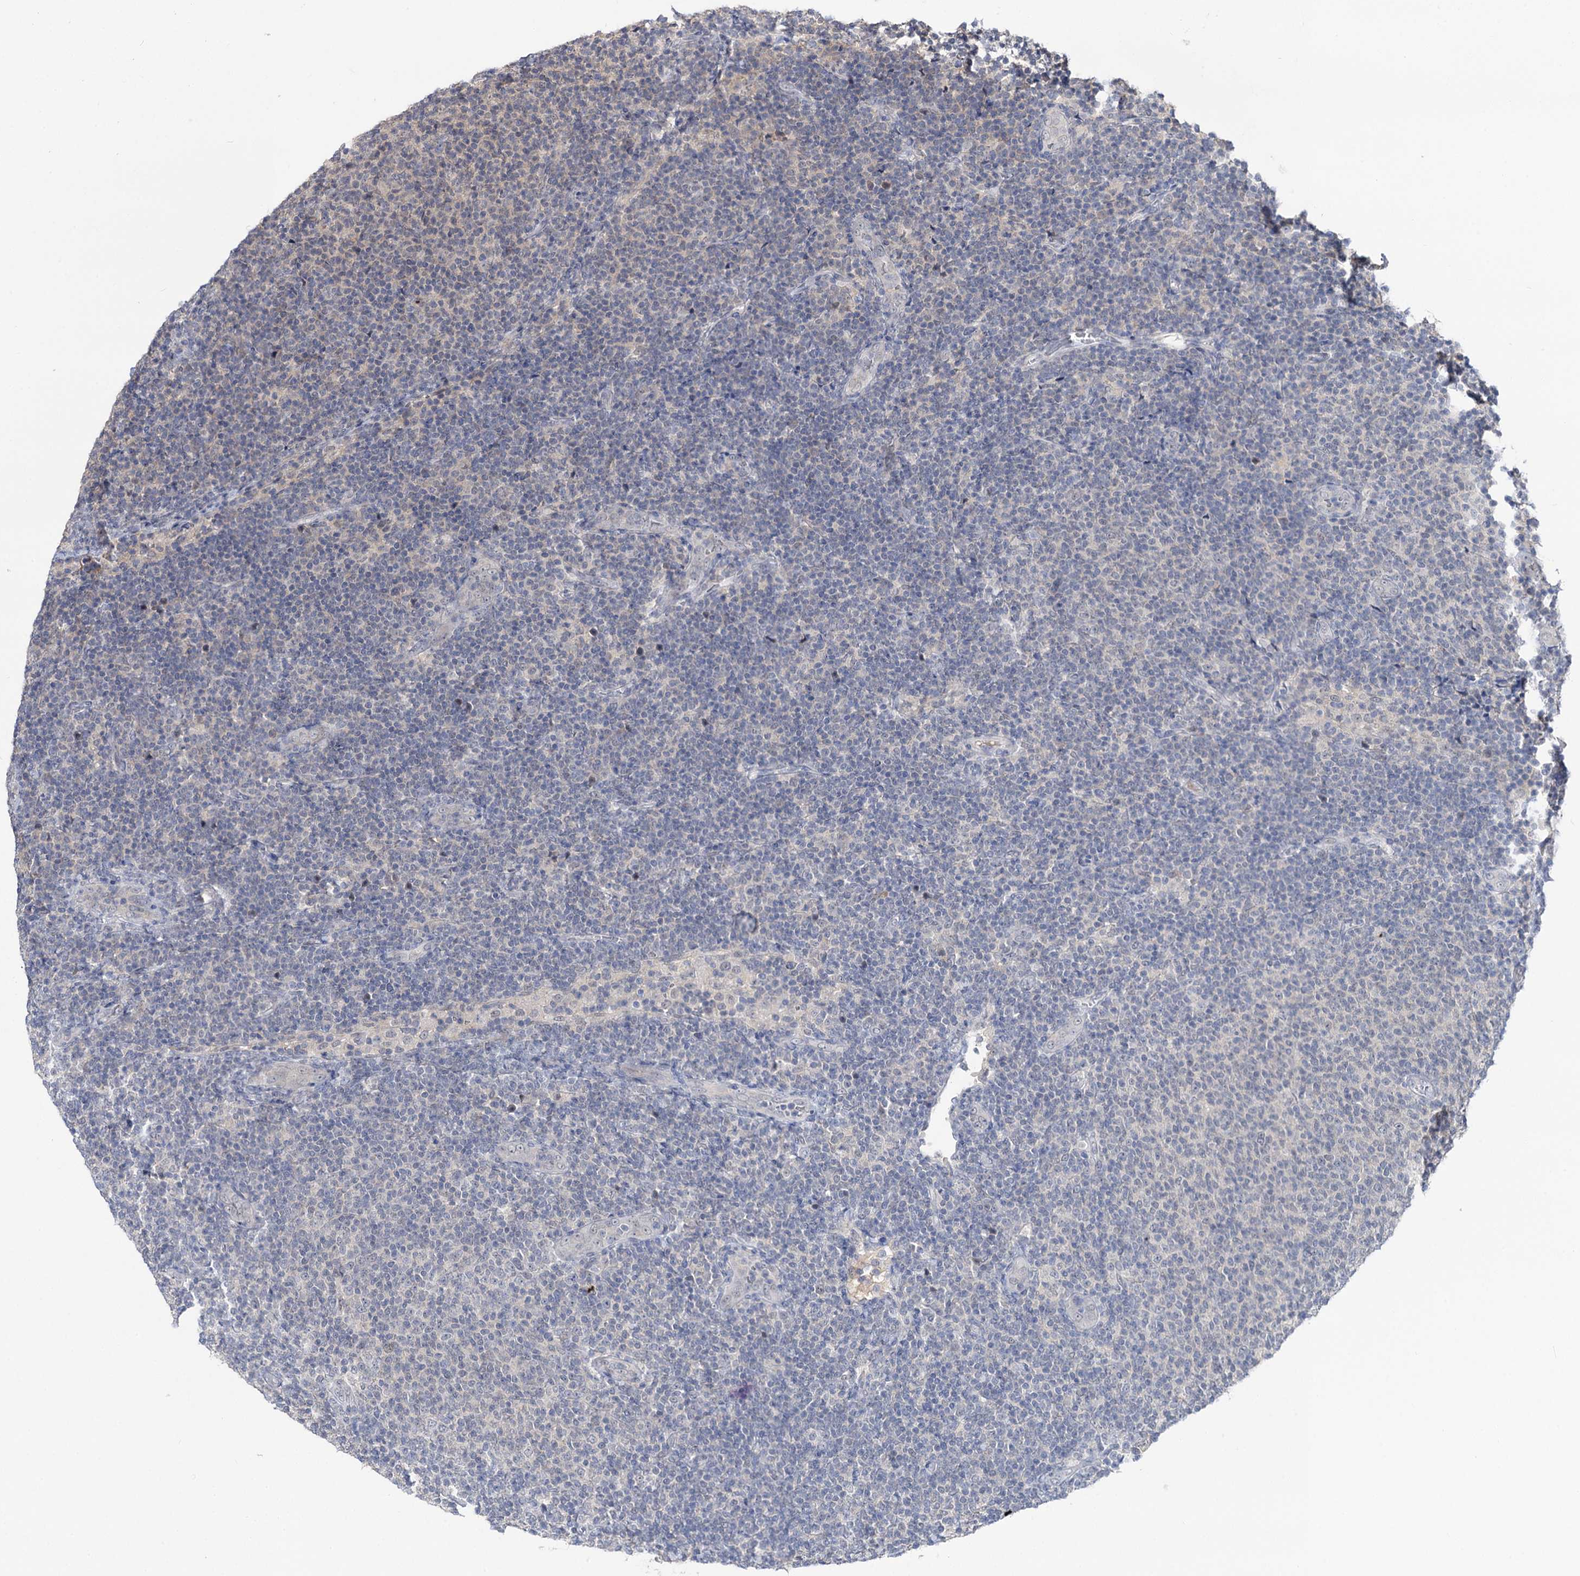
{"staining": {"intensity": "negative", "quantity": "none", "location": "none"}, "tissue": "lymphoma", "cell_type": "Tumor cells", "image_type": "cancer", "snomed": [{"axis": "morphology", "description": "Malignant lymphoma, non-Hodgkin's type, Low grade"}, {"axis": "topography", "description": "Lymph node"}], "caption": "Protein analysis of lymphoma displays no significant expression in tumor cells. (DAB (3,3'-diaminobenzidine) immunohistochemistry, high magnification).", "gene": "NEK10", "patient": {"sex": "male", "age": 66}}